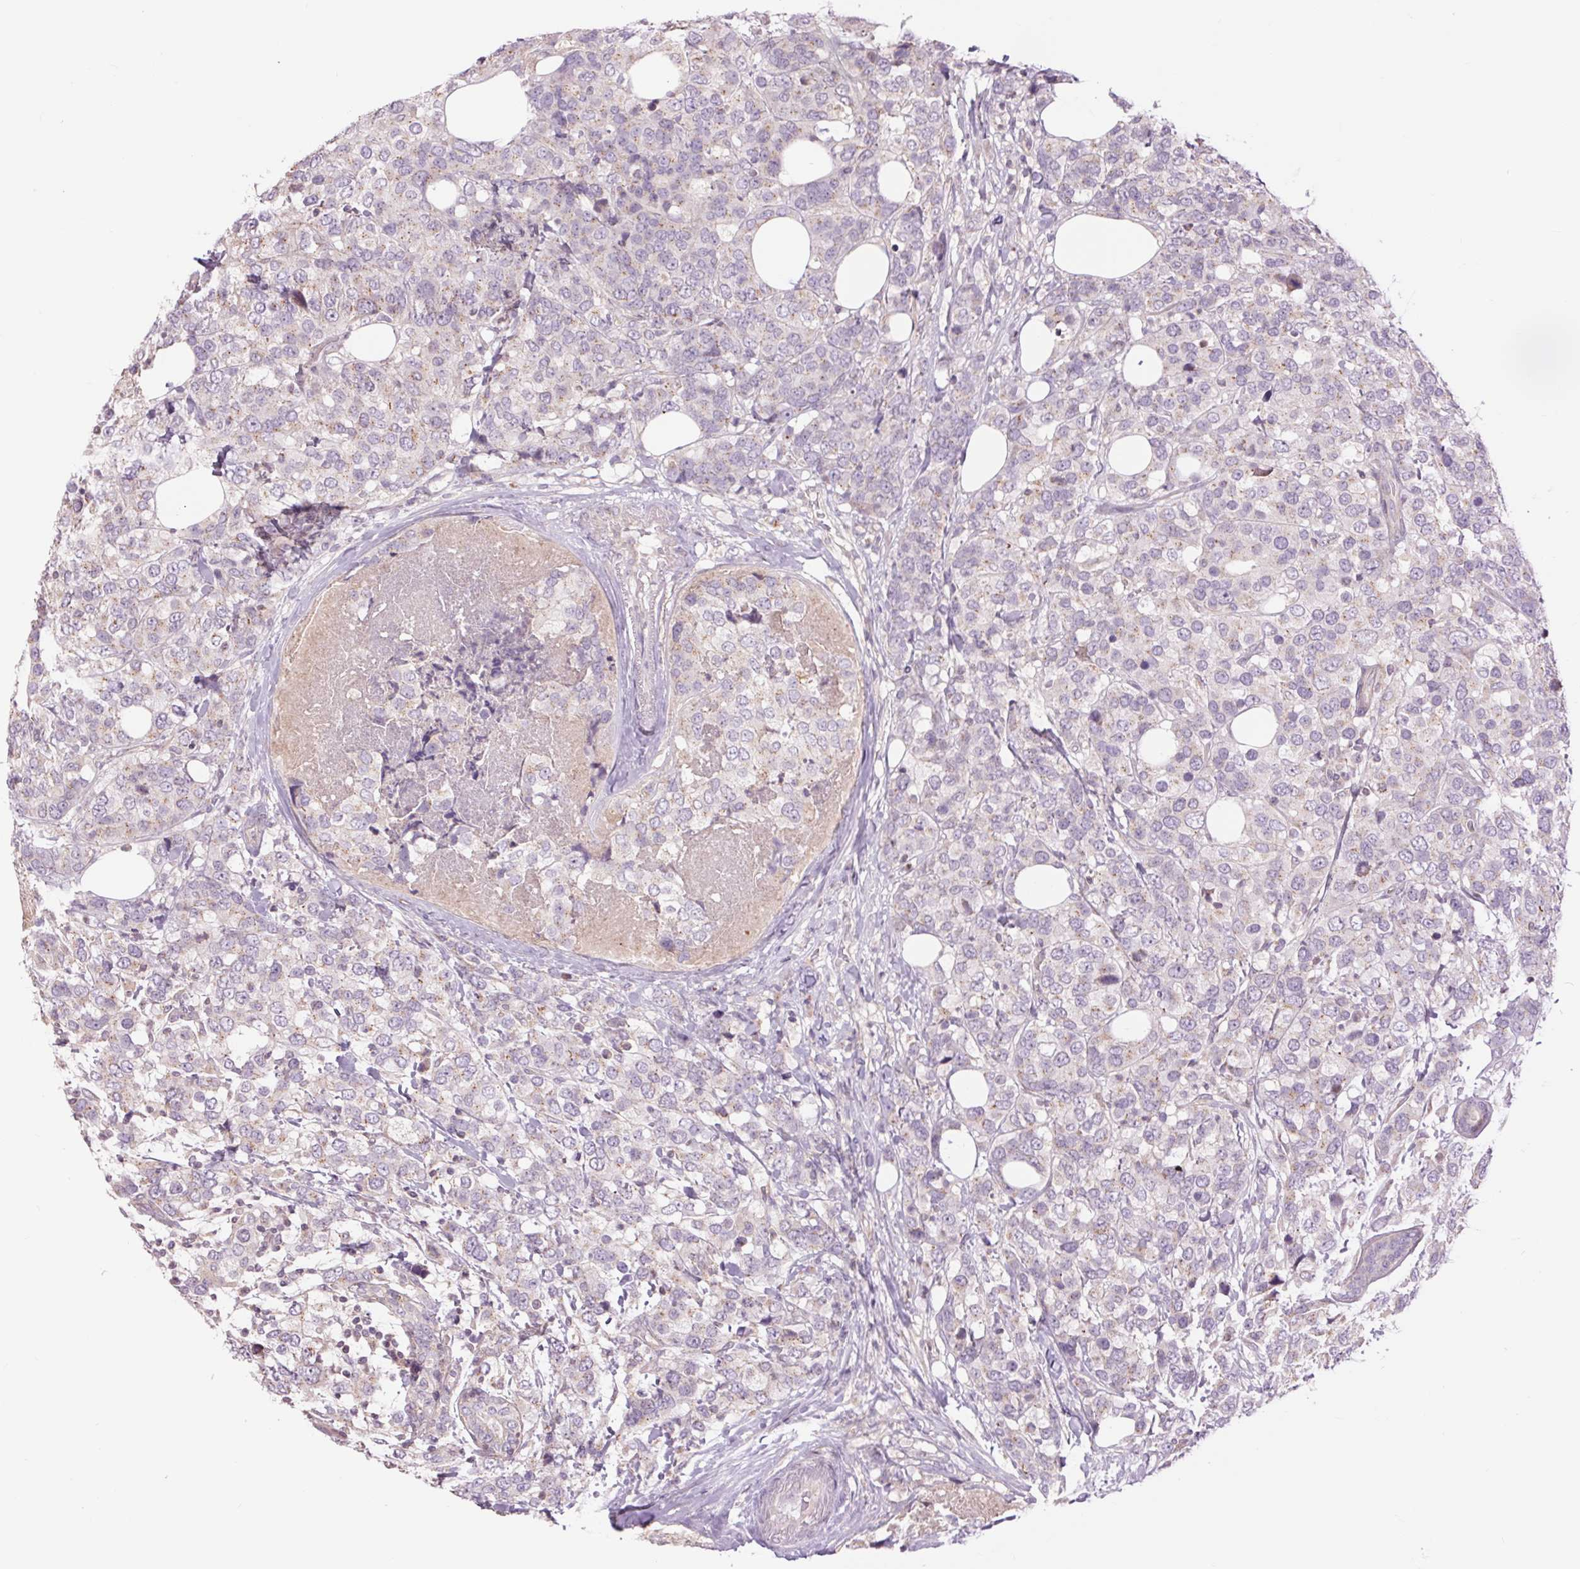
{"staining": {"intensity": "negative", "quantity": "none", "location": "none"}, "tissue": "breast cancer", "cell_type": "Tumor cells", "image_type": "cancer", "snomed": [{"axis": "morphology", "description": "Lobular carcinoma"}, {"axis": "topography", "description": "Breast"}], "caption": "Immunohistochemistry micrograph of neoplastic tissue: breast lobular carcinoma stained with DAB (3,3'-diaminobenzidine) demonstrates no significant protein expression in tumor cells. (IHC, brightfield microscopy, high magnification).", "gene": "CTNNA3", "patient": {"sex": "female", "age": 59}}